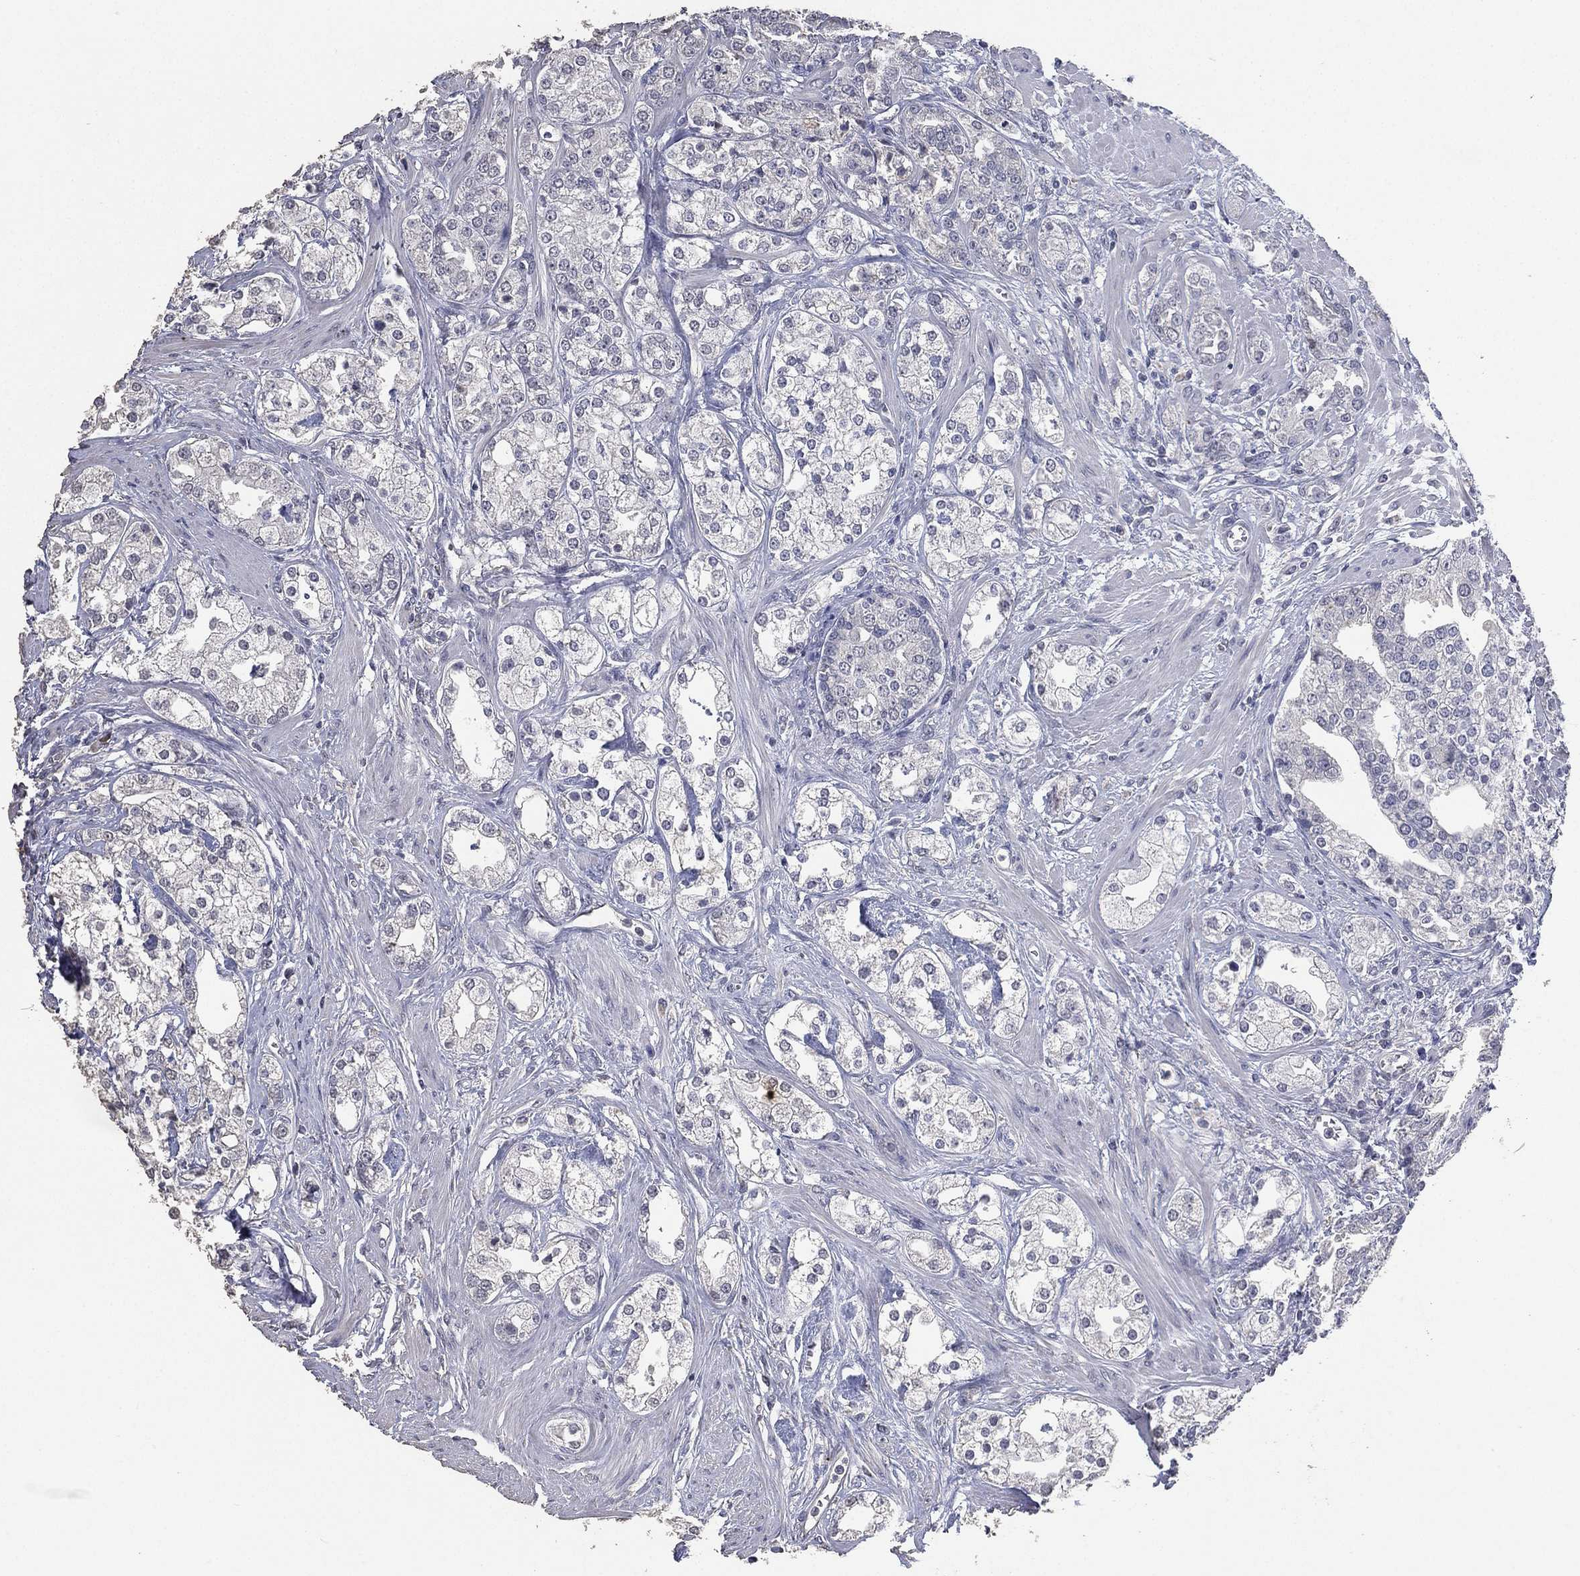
{"staining": {"intensity": "negative", "quantity": "none", "location": "none"}, "tissue": "prostate cancer", "cell_type": "Tumor cells", "image_type": "cancer", "snomed": [{"axis": "morphology", "description": "Adenocarcinoma, NOS"}, {"axis": "topography", "description": "Prostate and seminal vesicle, NOS"}, {"axis": "topography", "description": "Prostate"}], "caption": "High magnification brightfield microscopy of prostate adenocarcinoma stained with DAB (3,3'-diaminobenzidine) (brown) and counterstained with hematoxylin (blue): tumor cells show no significant positivity.", "gene": "DSG1", "patient": {"sex": "male", "age": 62}}